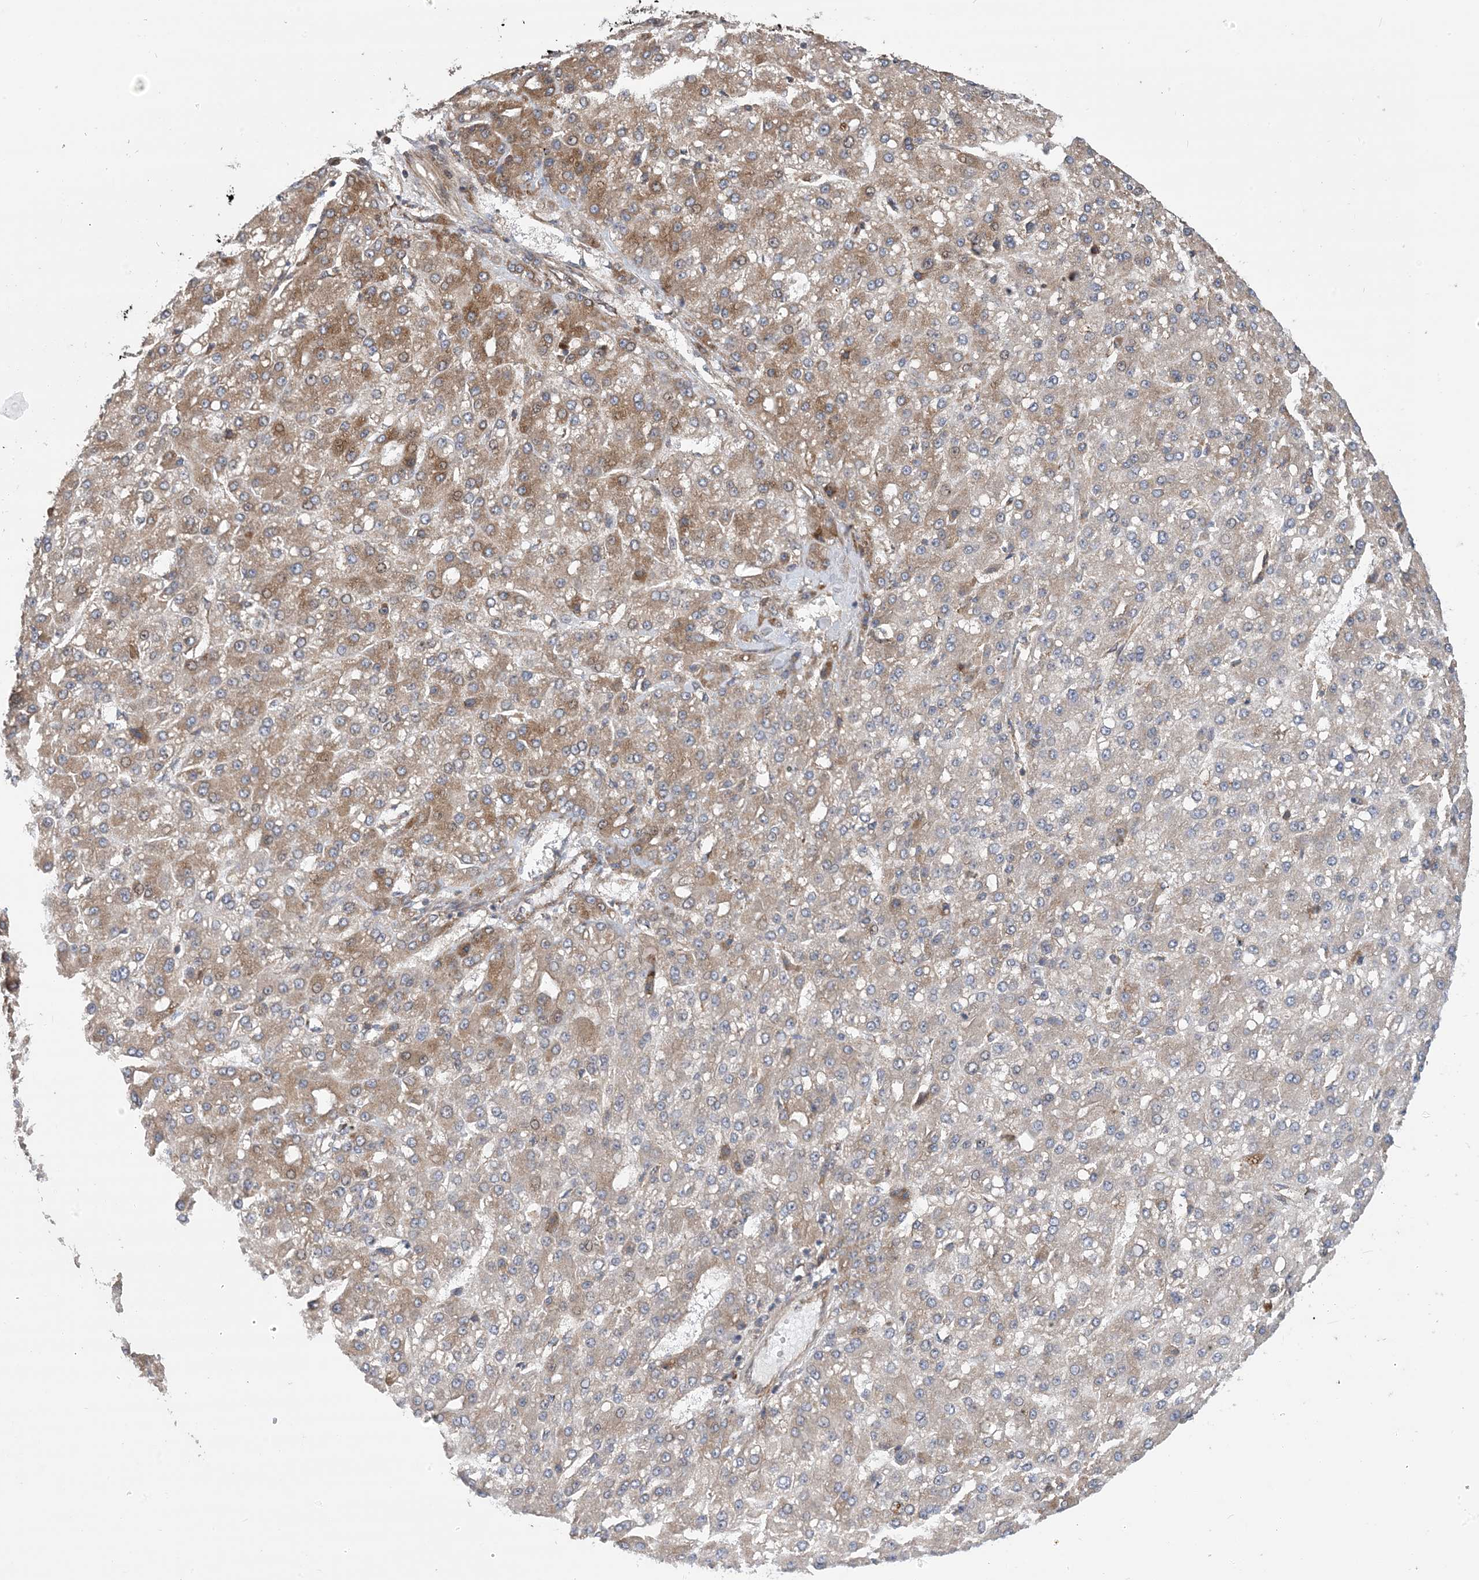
{"staining": {"intensity": "moderate", "quantity": "<25%", "location": "cytoplasmic/membranous"}, "tissue": "liver cancer", "cell_type": "Tumor cells", "image_type": "cancer", "snomed": [{"axis": "morphology", "description": "Carcinoma, Hepatocellular, NOS"}, {"axis": "topography", "description": "Liver"}], "caption": "A micrograph showing moderate cytoplasmic/membranous positivity in about <25% of tumor cells in hepatocellular carcinoma (liver), as visualized by brown immunohistochemical staining.", "gene": "CLEC16A", "patient": {"sex": "male", "age": 67}}